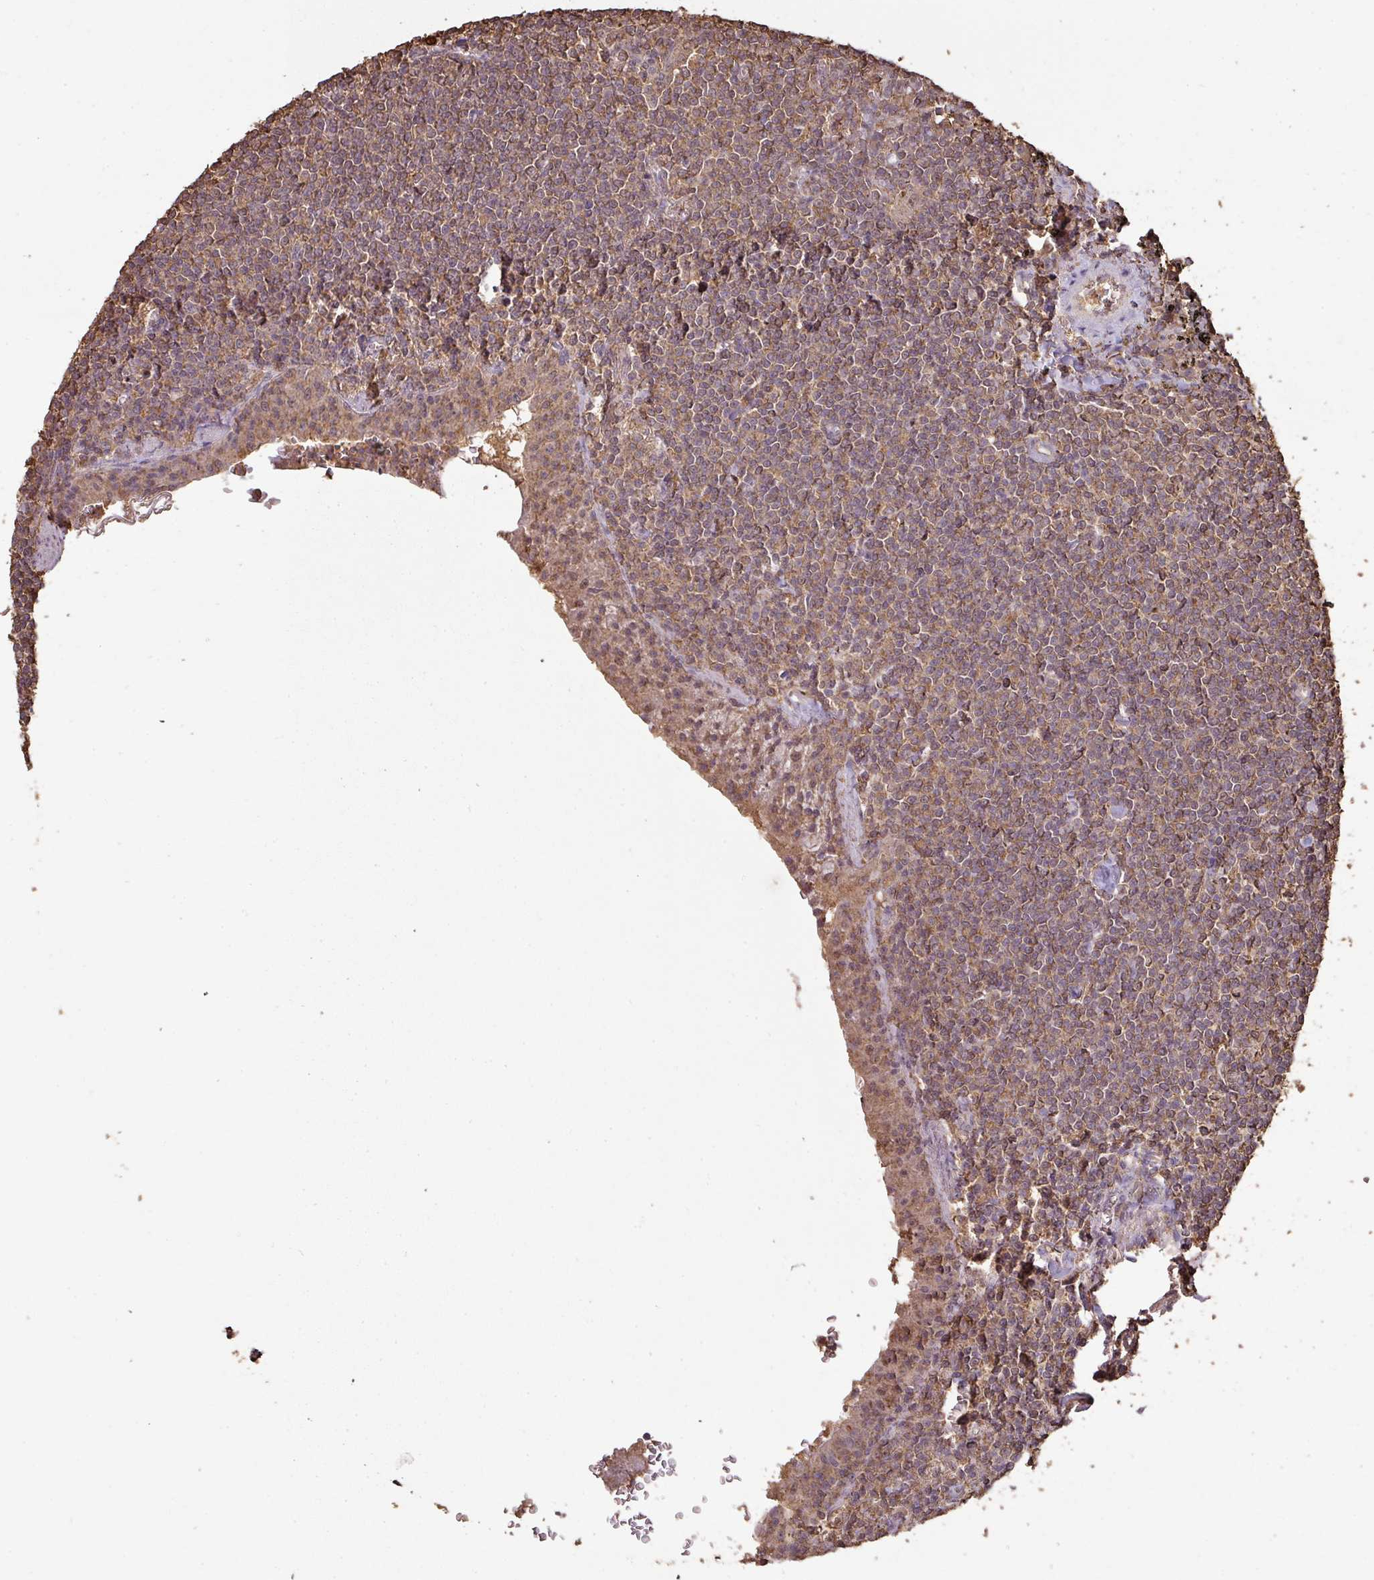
{"staining": {"intensity": "moderate", "quantity": "25%-75%", "location": "cytoplasmic/membranous"}, "tissue": "lymphoma", "cell_type": "Tumor cells", "image_type": "cancer", "snomed": [{"axis": "morphology", "description": "Malignant lymphoma, non-Hodgkin's type, Low grade"}, {"axis": "topography", "description": "Lung"}], "caption": "Protein staining of low-grade malignant lymphoma, non-Hodgkin's type tissue displays moderate cytoplasmic/membranous positivity in about 25%-75% of tumor cells.", "gene": "ATAT1", "patient": {"sex": "female", "age": 71}}